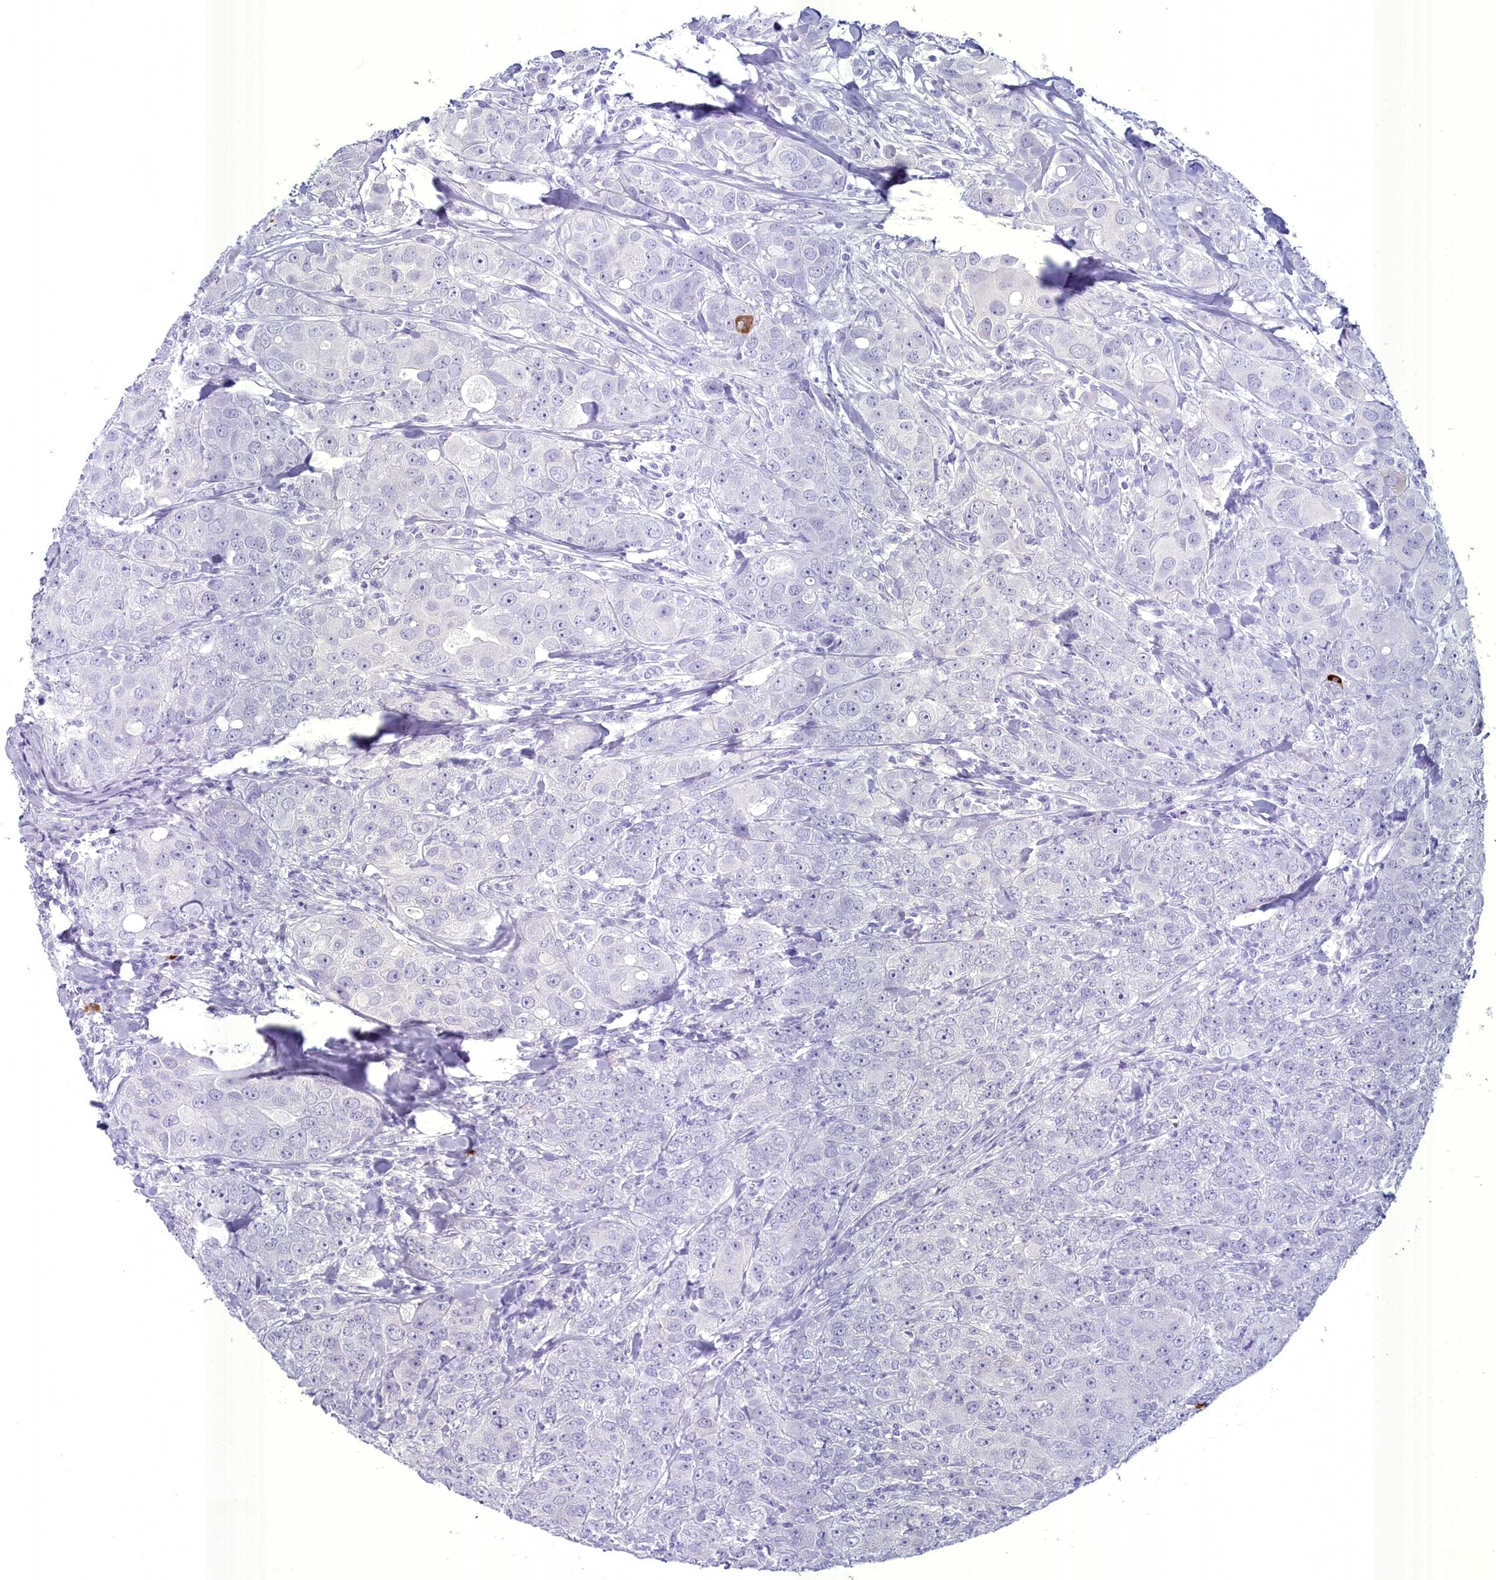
{"staining": {"intensity": "negative", "quantity": "none", "location": "none"}, "tissue": "breast cancer", "cell_type": "Tumor cells", "image_type": "cancer", "snomed": [{"axis": "morphology", "description": "Duct carcinoma"}, {"axis": "topography", "description": "Breast"}], "caption": "This is an IHC histopathology image of human breast cancer. There is no staining in tumor cells.", "gene": "MAP6", "patient": {"sex": "female", "age": 43}}